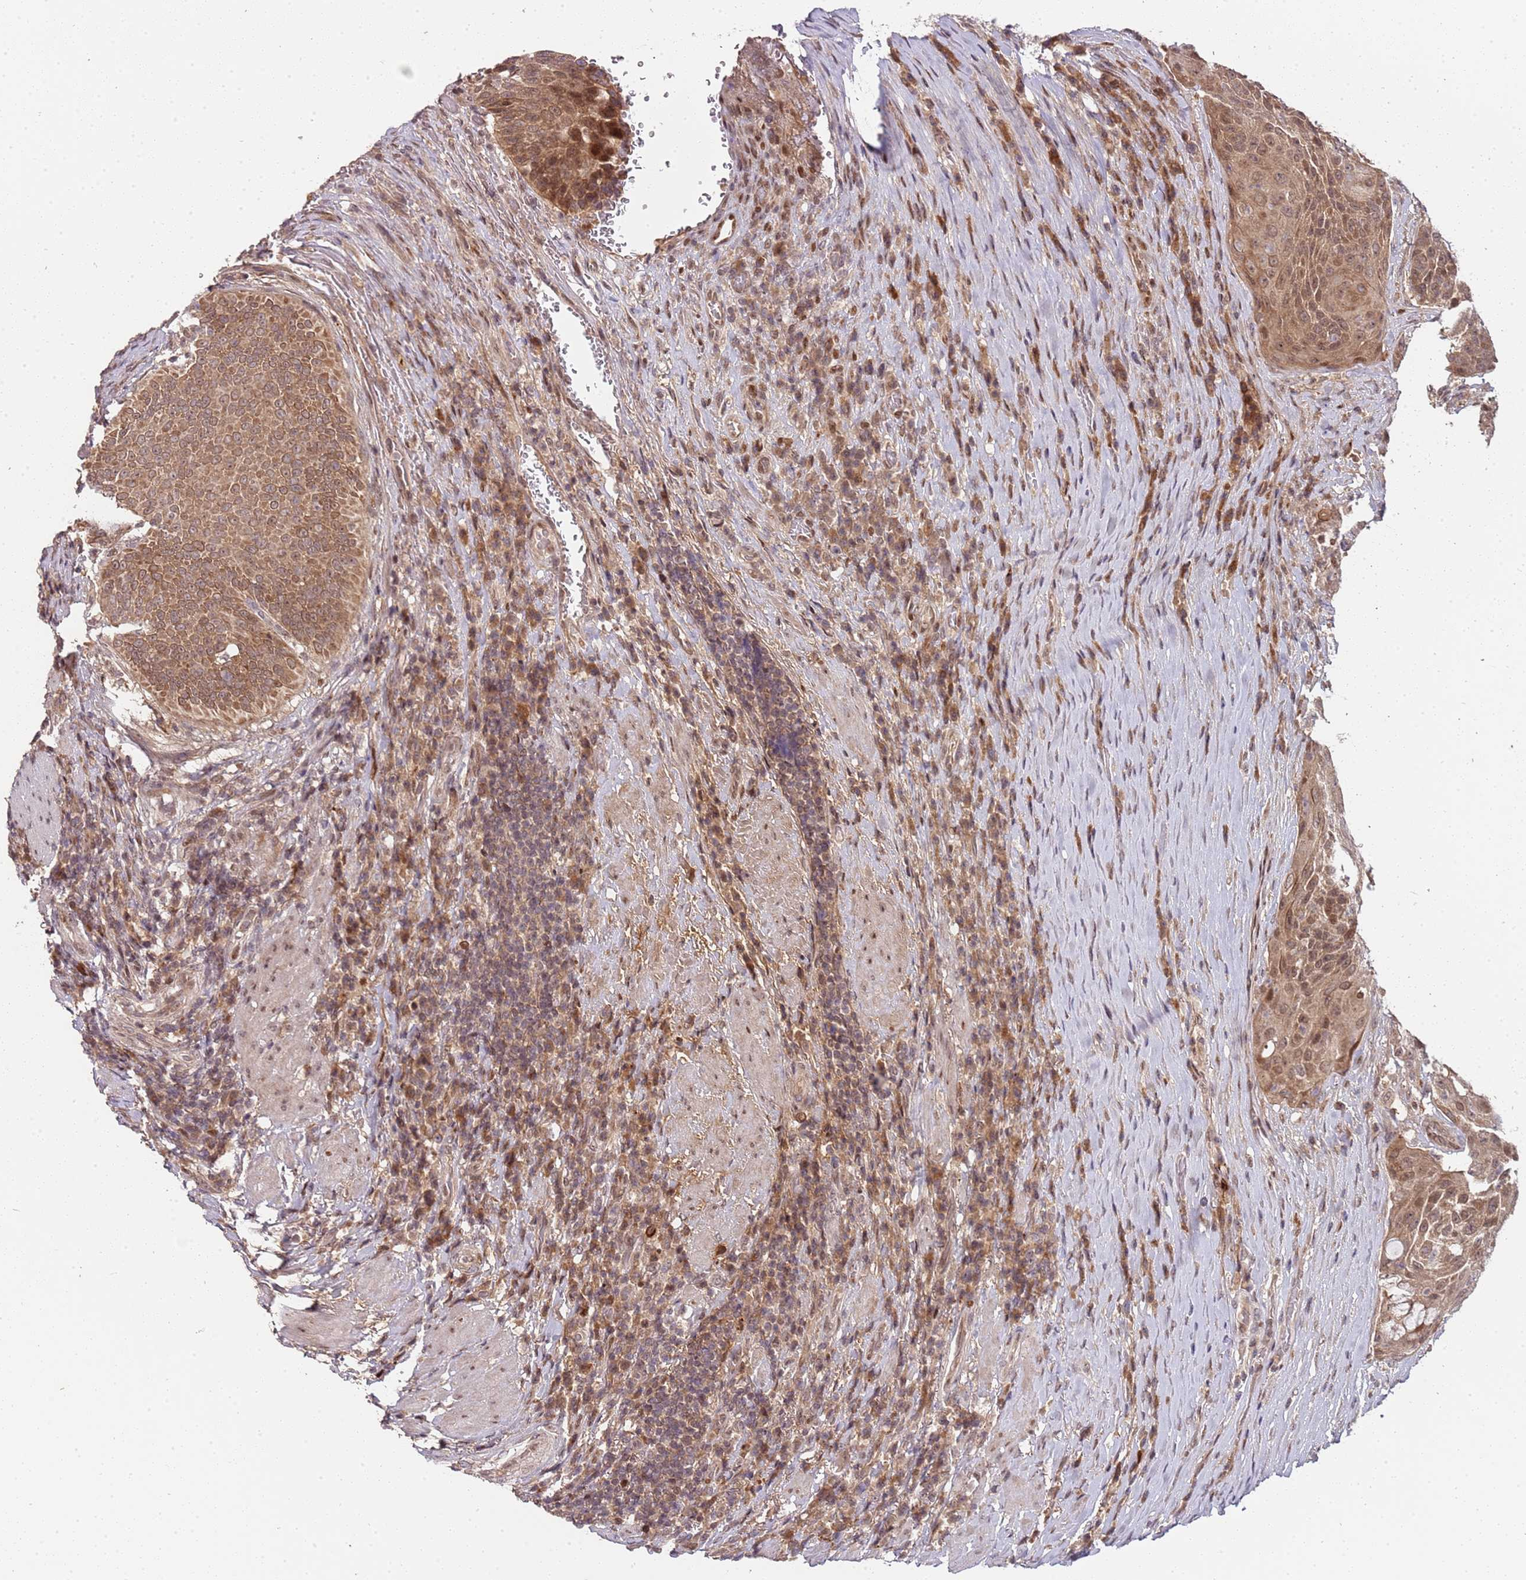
{"staining": {"intensity": "moderate", "quantity": ">75%", "location": "cytoplasmic/membranous,nuclear"}, "tissue": "urothelial cancer", "cell_type": "Tumor cells", "image_type": "cancer", "snomed": [{"axis": "morphology", "description": "Urothelial carcinoma, High grade"}, {"axis": "topography", "description": "Urinary bladder"}], "caption": "Tumor cells show medium levels of moderate cytoplasmic/membranous and nuclear expression in about >75% of cells in urothelial carcinoma (high-grade).", "gene": "EDC3", "patient": {"sex": "female", "age": 63}}